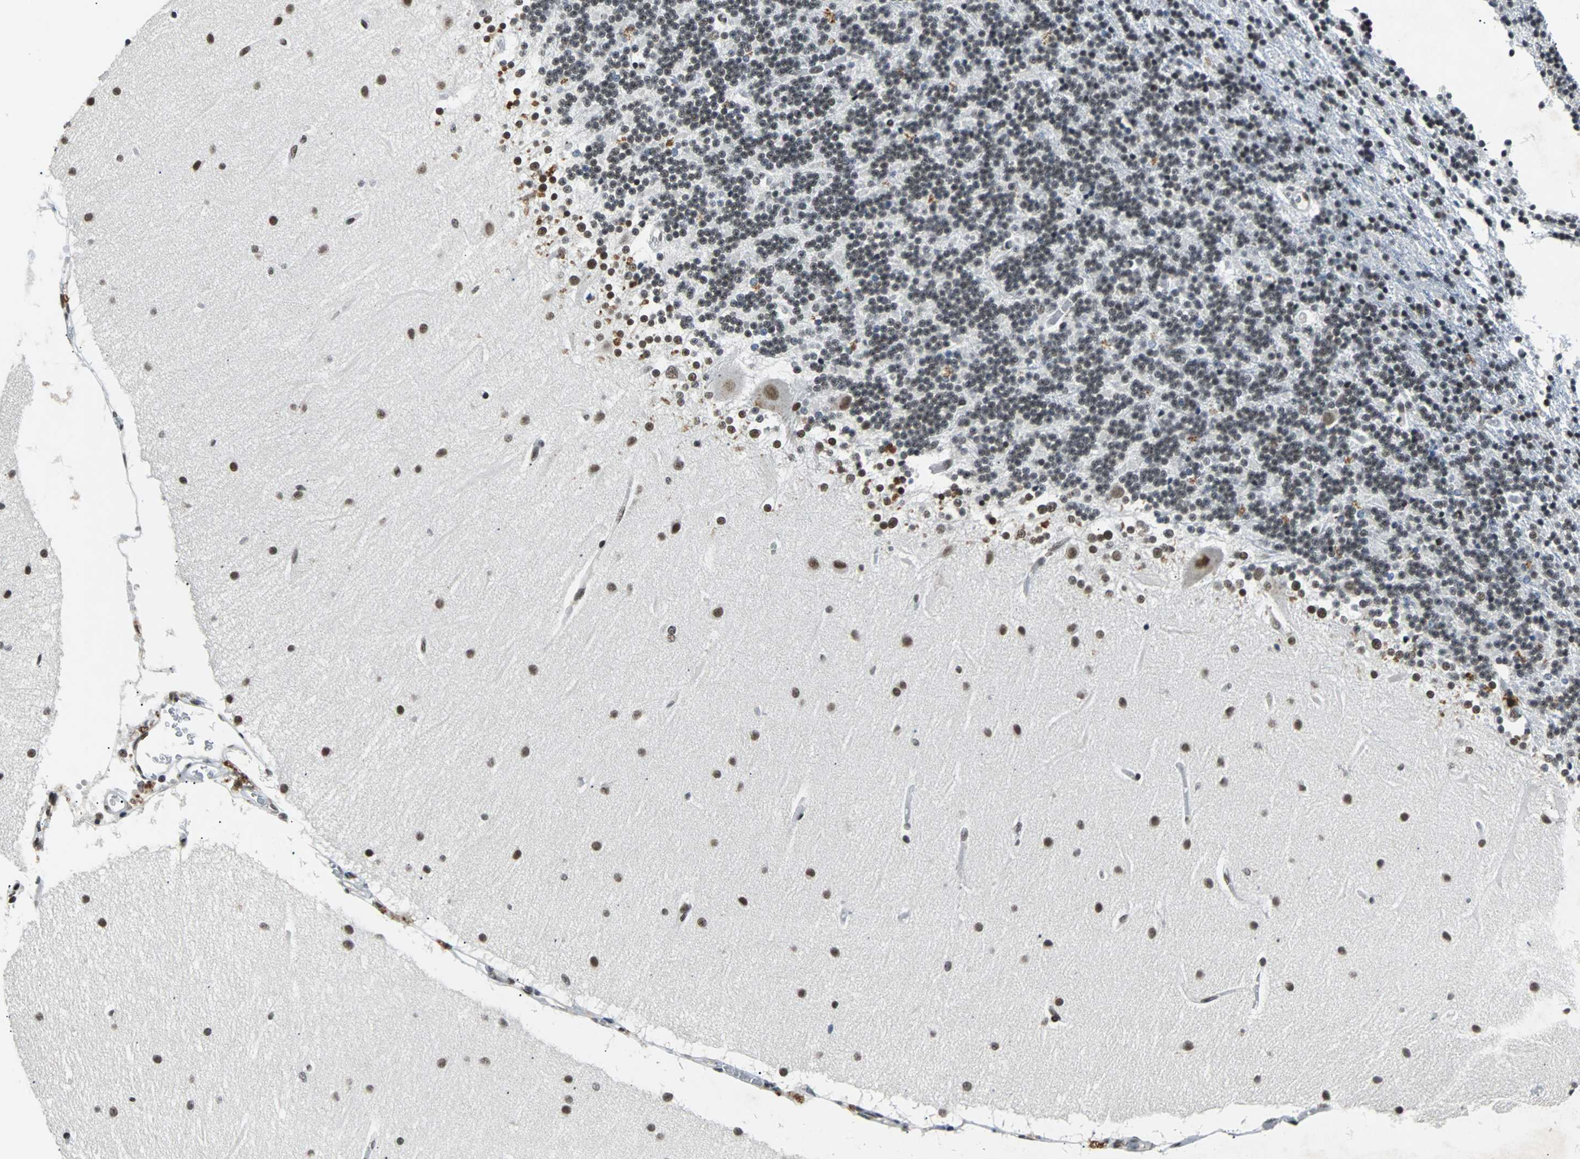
{"staining": {"intensity": "moderate", "quantity": ">75%", "location": "nuclear"}, "tissue": "cerebellum", "cell_type": "Cells in granular layer", "image_type": "normal", "snomed": [{"axis": "morphology", "description": "Normal tissue, NOS"}, {"axis": "topography", "description": "Cerebellum"}], "caption": "Benign cerebellum displays moderate nuclear staining in about >75% of cells in granular layer, visualized by immunohistochemistry.", "gene": "GATAD2A", "patient": {"sex": "female", "age": 54}}